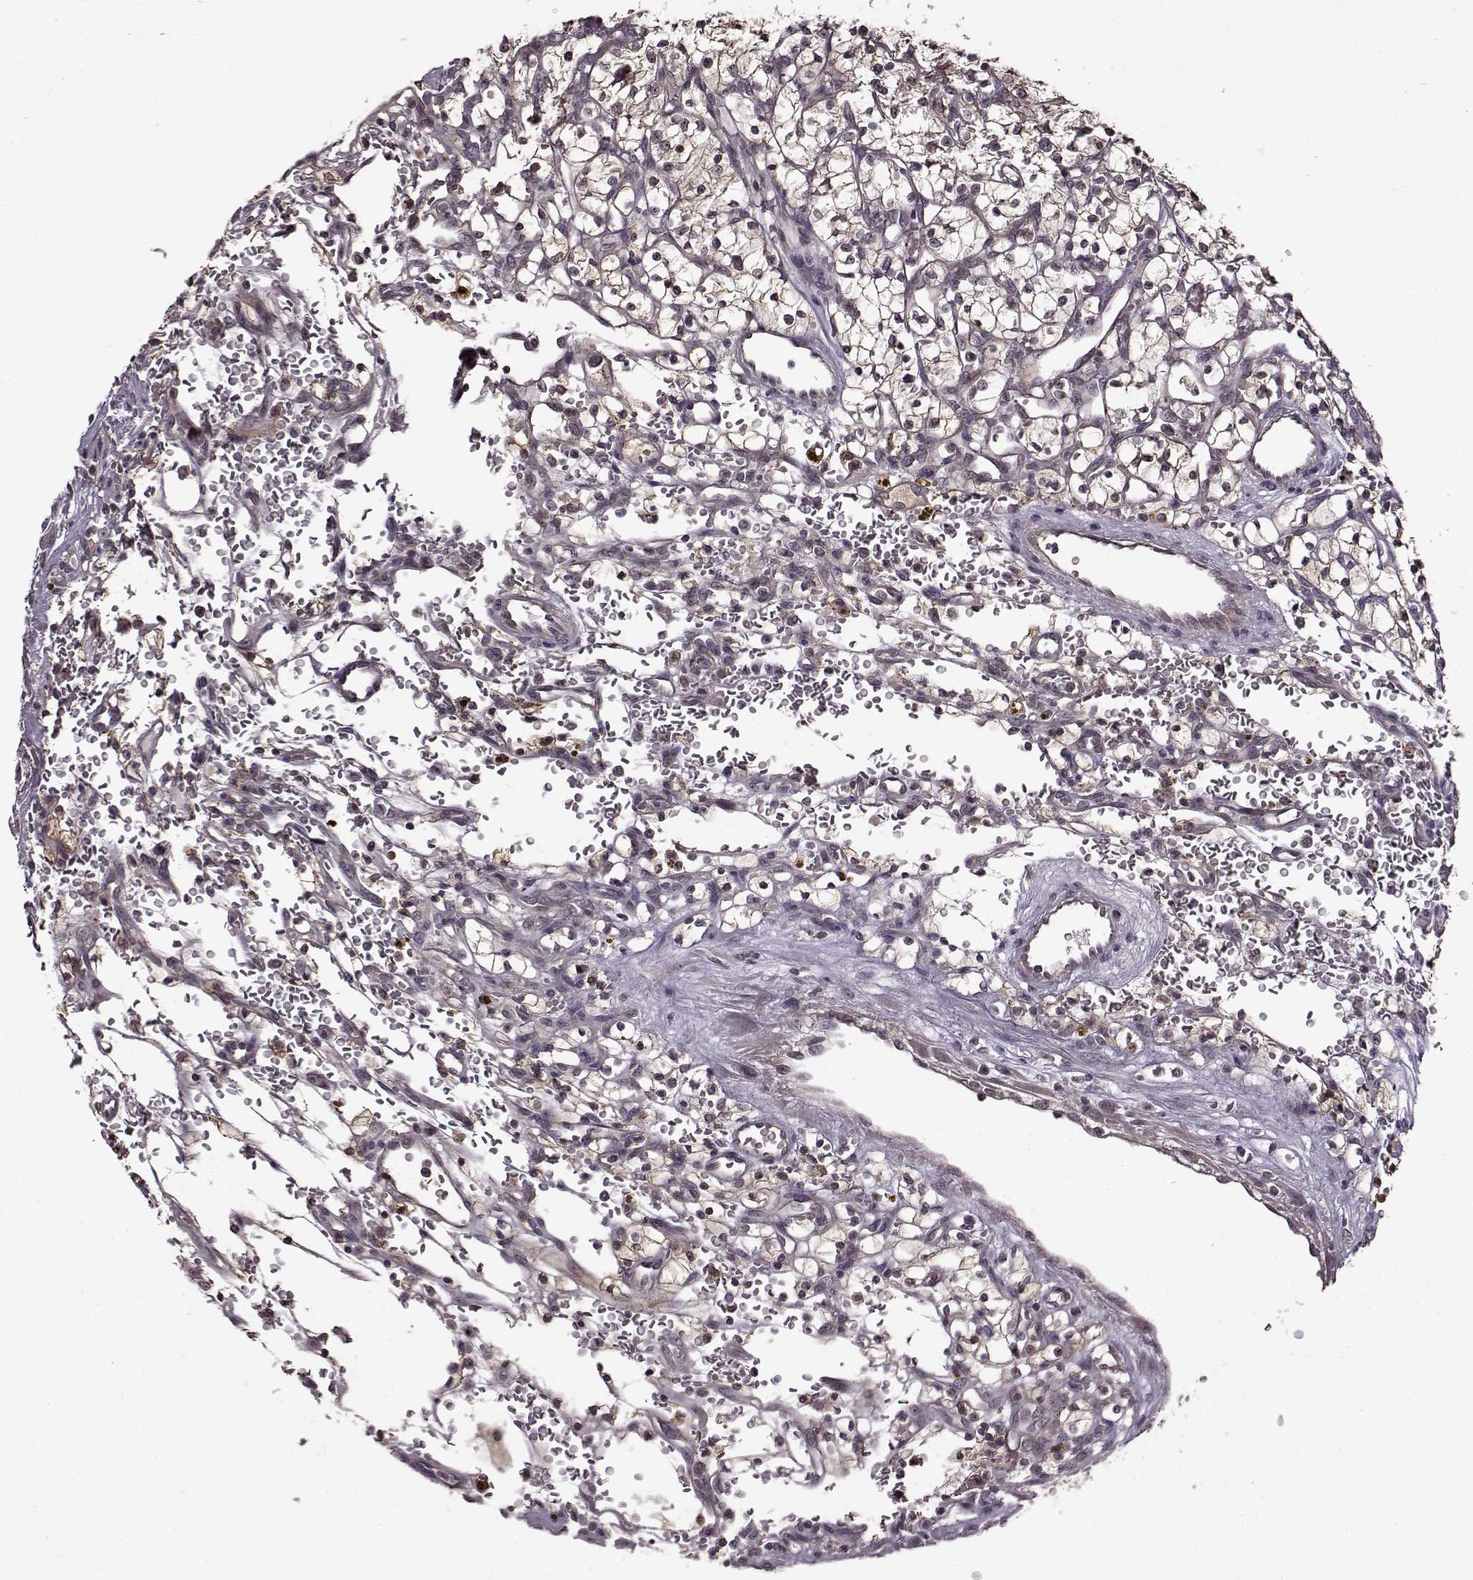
{"staining": {"intensity": "weak", "quantity": "<25%", "location": "cytoplasmic/membranous"}, "tissue": "renal cancer", "cell_type": "Tumor cells", "image_type": "cancer", "snomed": [{"axis": "morphology", "description": "Adenocarcinoma, NOS"}, {"axis": "topography", "description": "Kidney"}], "caption": "Micrograph shows no protein expression in tumor cells of adenocarcinoma (renal) tissue. (DAB IHC with hematoxylin counter stain).", "gene": "MAIP1", "patient": {"sex": "female", "age": 64}}